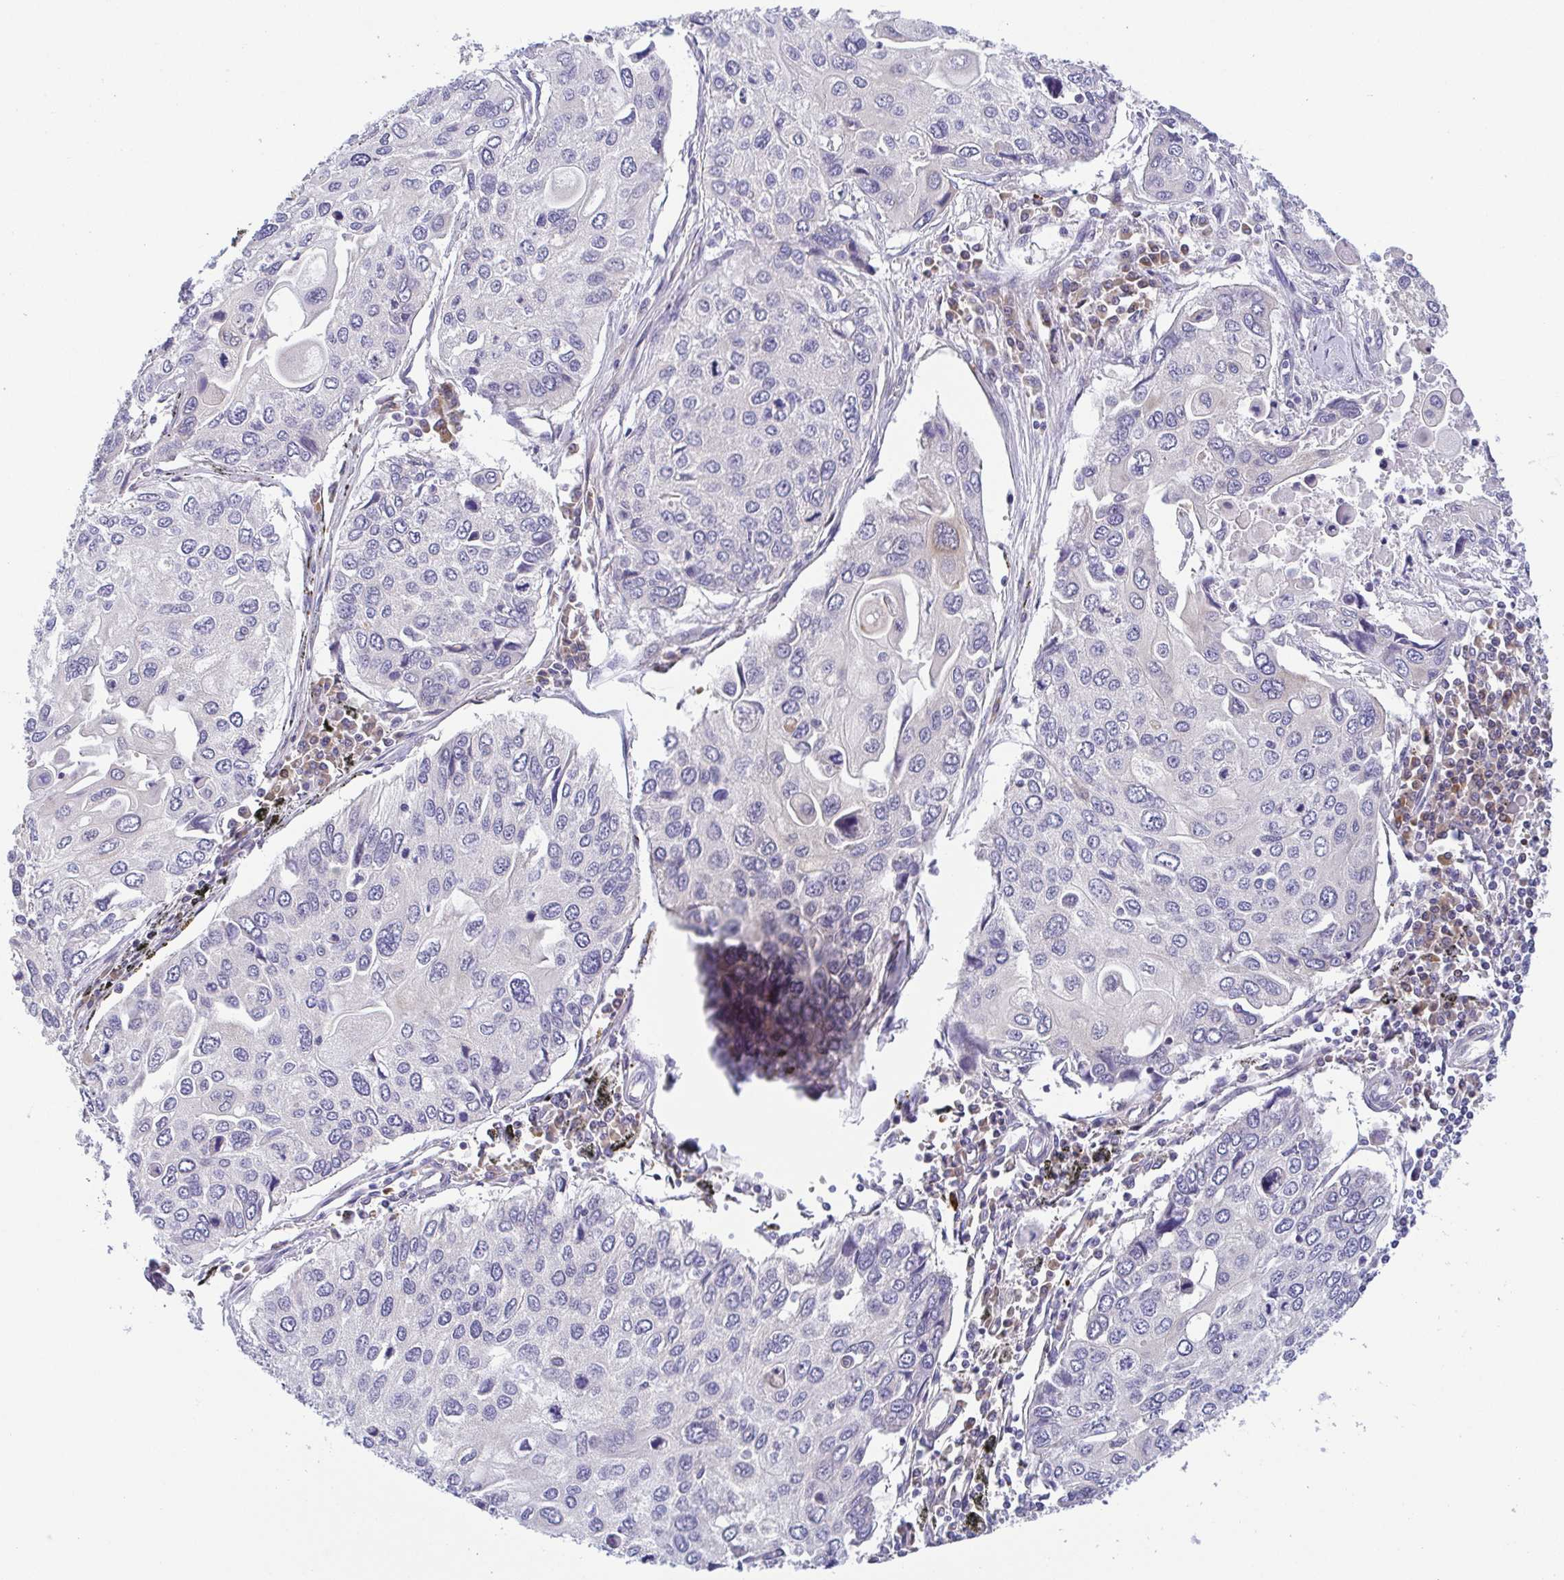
{"staining": {"intensity": "negative", "quantity": "none", "location": "none"}, "tissue": "lung cancer", "cell_type": "Tumor cells", "image_type": "cancer", "snomed": [{"axis": "morphology", "description": "Squamous cell carcinoma, NOS"}, {"axis": "morphology", "description": "Squamous cell carcinoma, metastatic, NOS"}, {"axis": "topography", "description": "Lung"}], "caption": "This is an immunohistochemistry (IHC) micrograph of lung cancer (squamous cell carcinoma). There is no positivity in tumor cells.", "gene": "BCL2L1", "patient": {"sex": "male", "age": 63}}